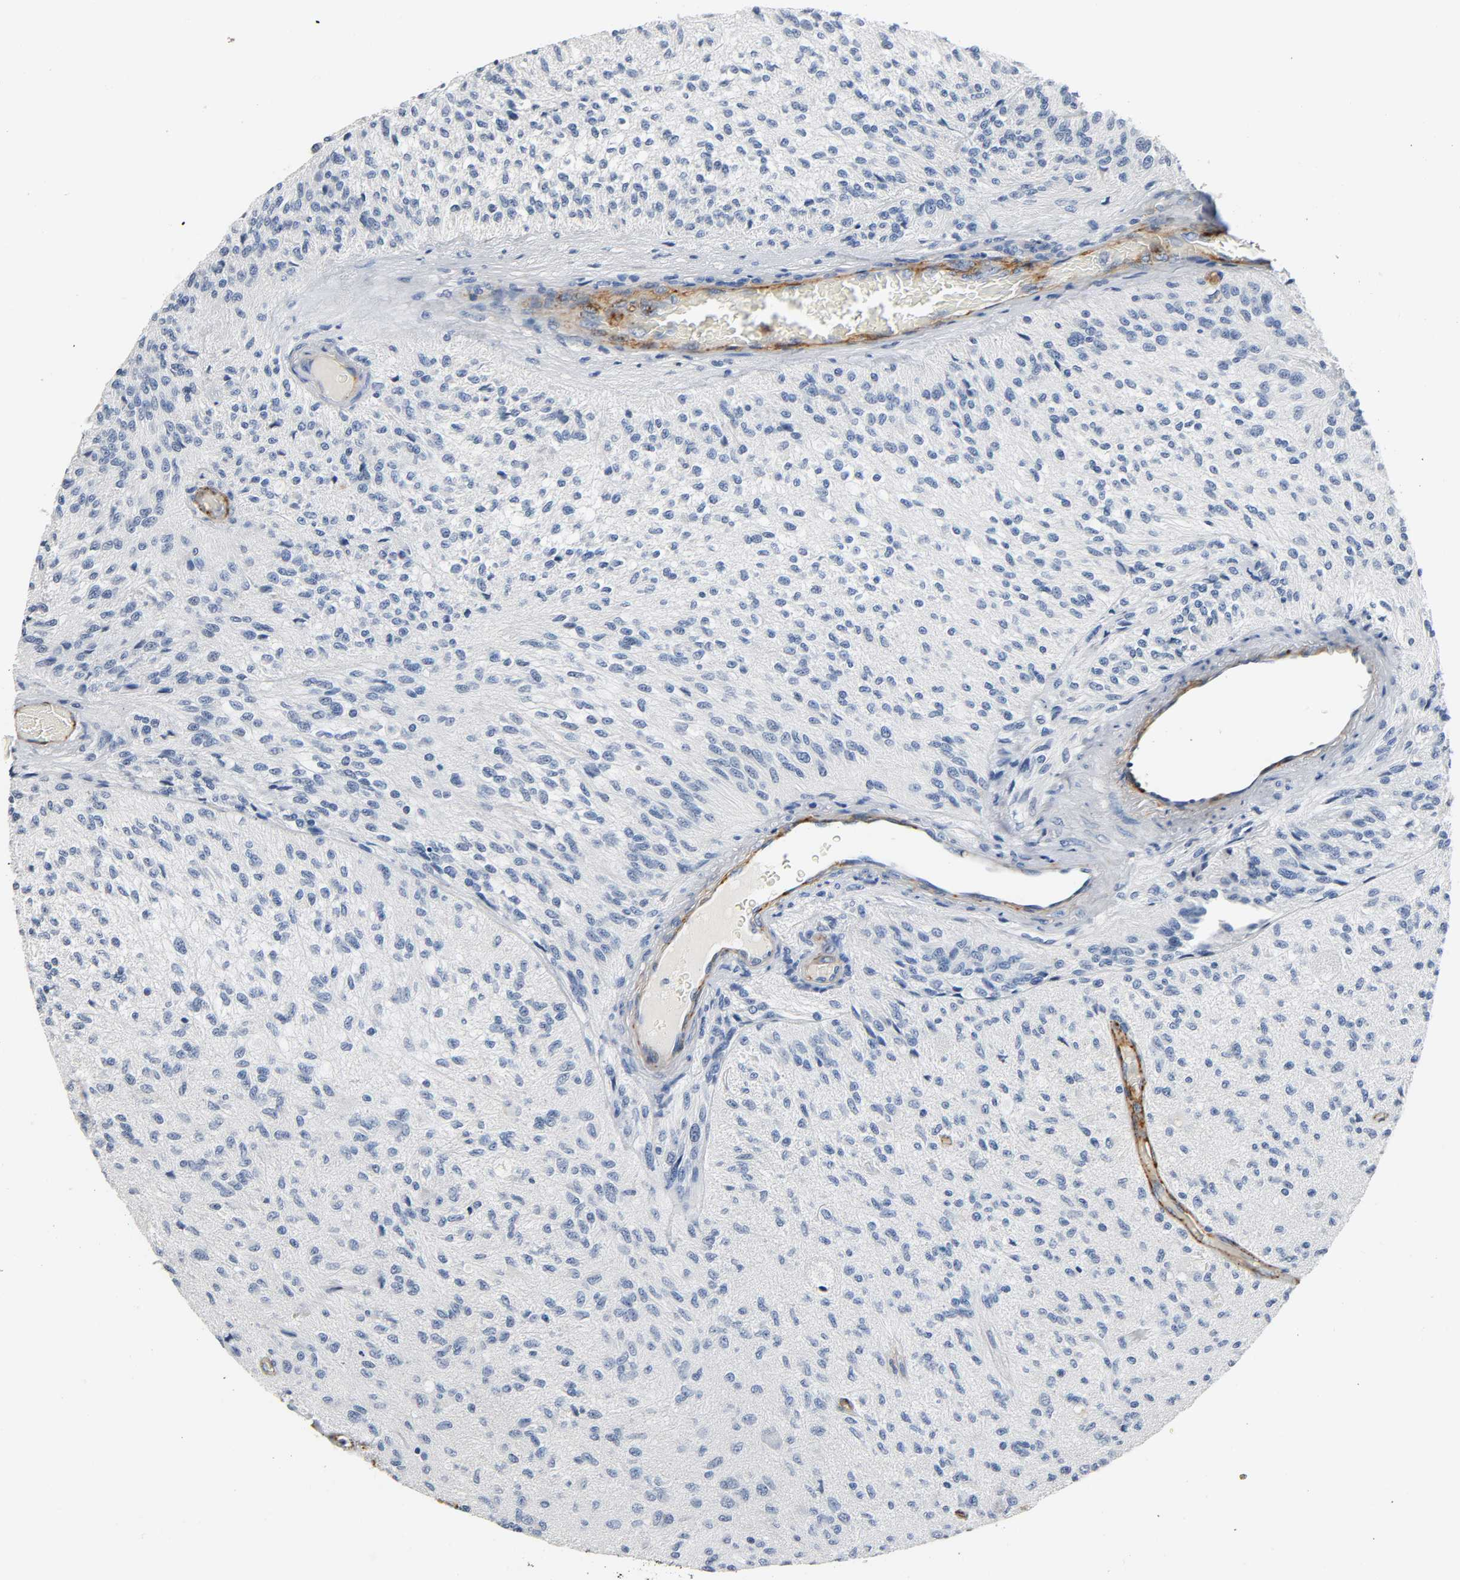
{"staining": {"intensity": "negative", "quantity": "none", "location": "none"}, "tissue": "glioma", "cell_type": "Tumor cells", "image_type": "cancer", "snomed": [{"axis": "morphology", "description": "Normal tissue, NOS"}, {"axis": "morphology", "description": "Glioma, malignant, High grade"}, {"axis": "topography", "description": "Cerebral cortex"}], "caption": "IHC image of glioma stained for a protein (brown), which reveals no expression in tumor cells. The staining is performed using DAB brown chromogen with nuclei counter-stained in using hematoxylin.", "gene": "ANPEP", "patient": {"sex": "male", "age": 77}}